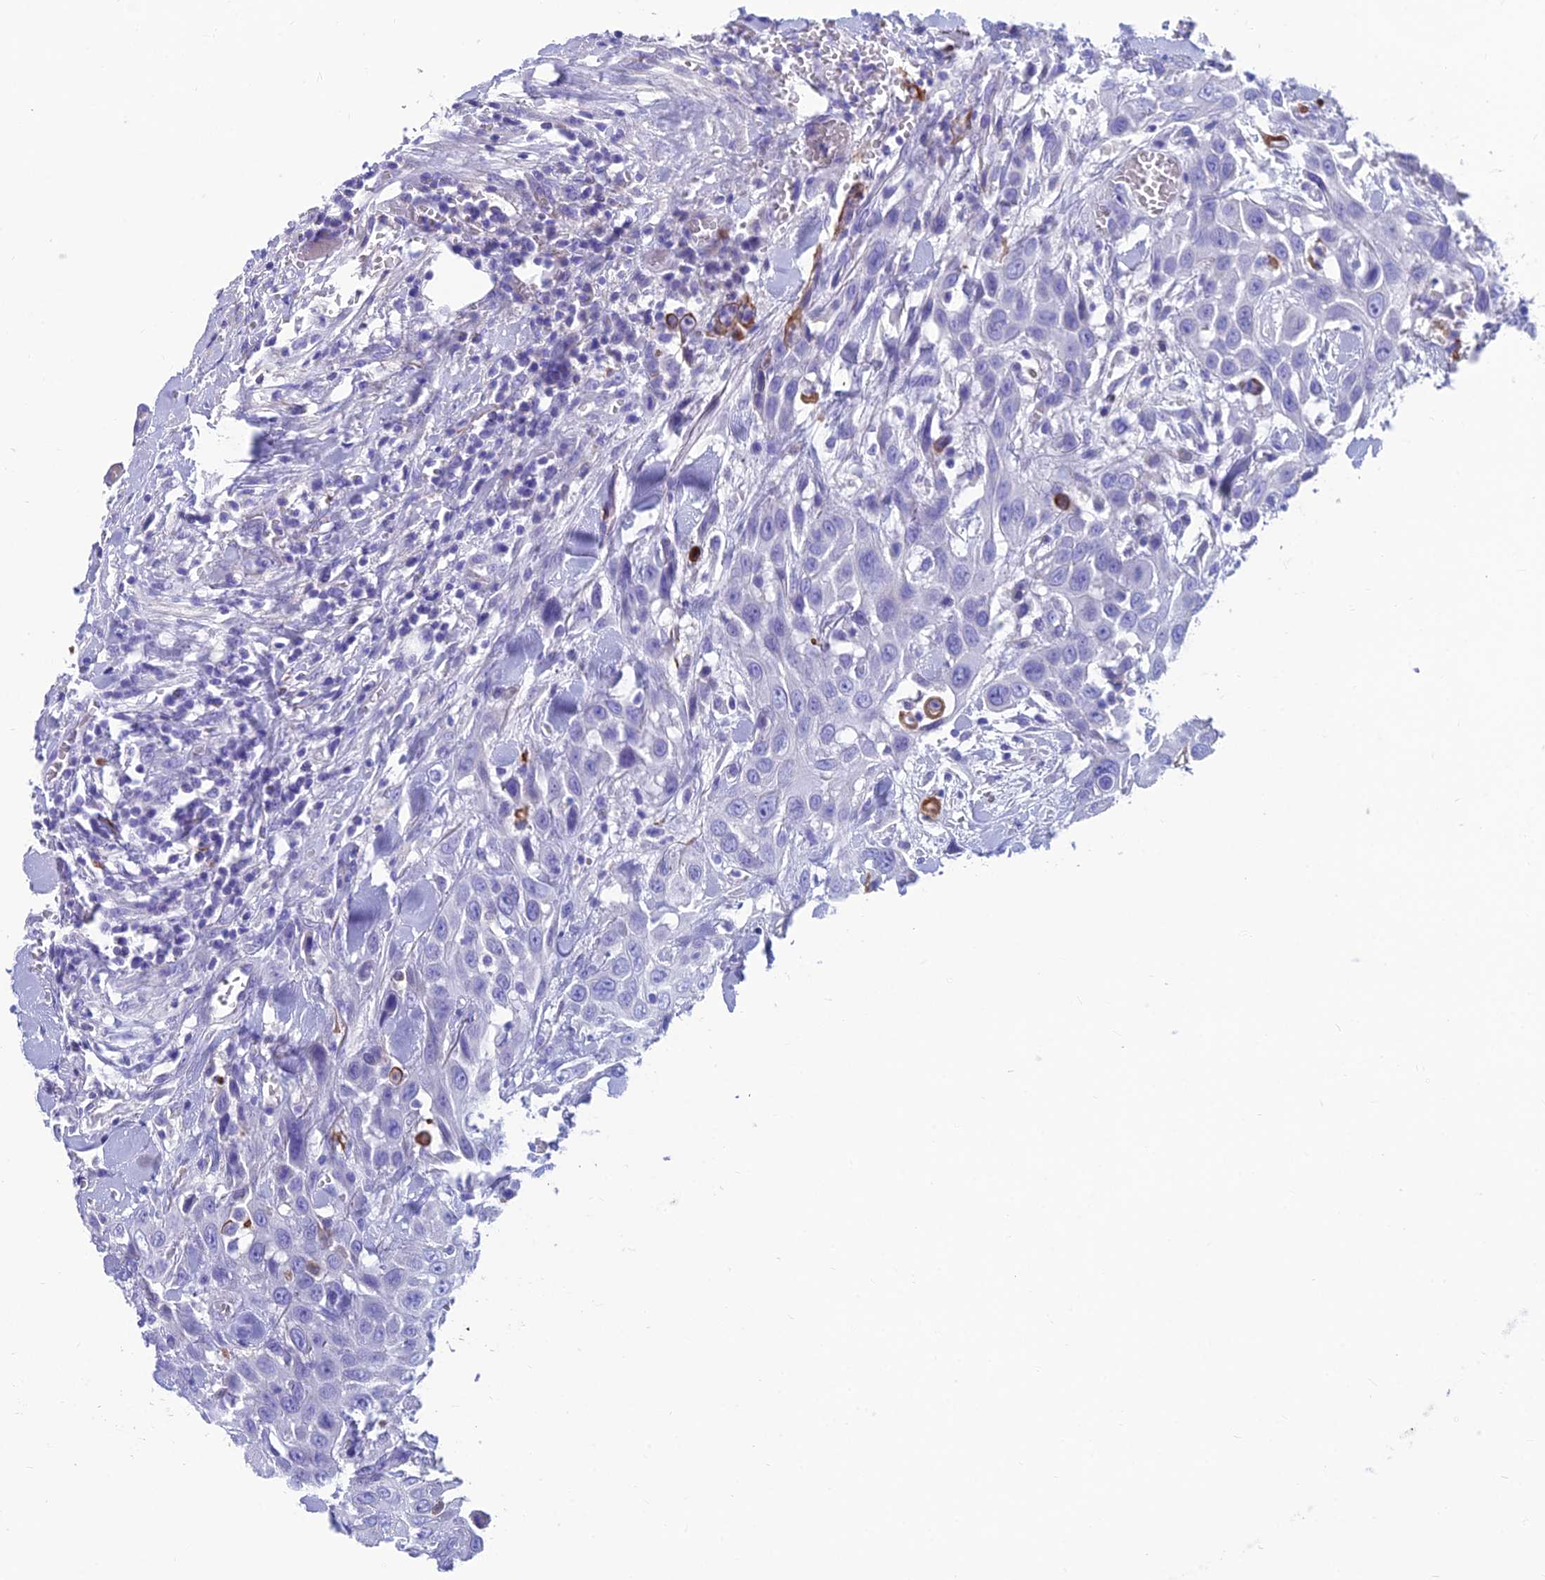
{"staining": {"intensity": "negative", "quantity": "none", "location": "none"}, "tissue": "head and neck cancer", "cell_type": "Tumor cells", "image_type": "cancer", "snomed": [{"axis": "morphology", "description": "Squamous cell carcinoma, NOS"}, {"axis": "topography", "description": "Head-Neck"}], "caption": "High magnification brightfield microscopy of head and neck cancer (squamous cell carcinoma) stained with DAB (brown) and counterstained with hematoxylin (blue): tumor cells show no significant expression. (Brightfield microscopy of DAB (3,3'-diaminobenzidine) immunohistochemistry at high magnification).", "gene": "GNG11", "patient": {"sex": "male", "age": 81}}